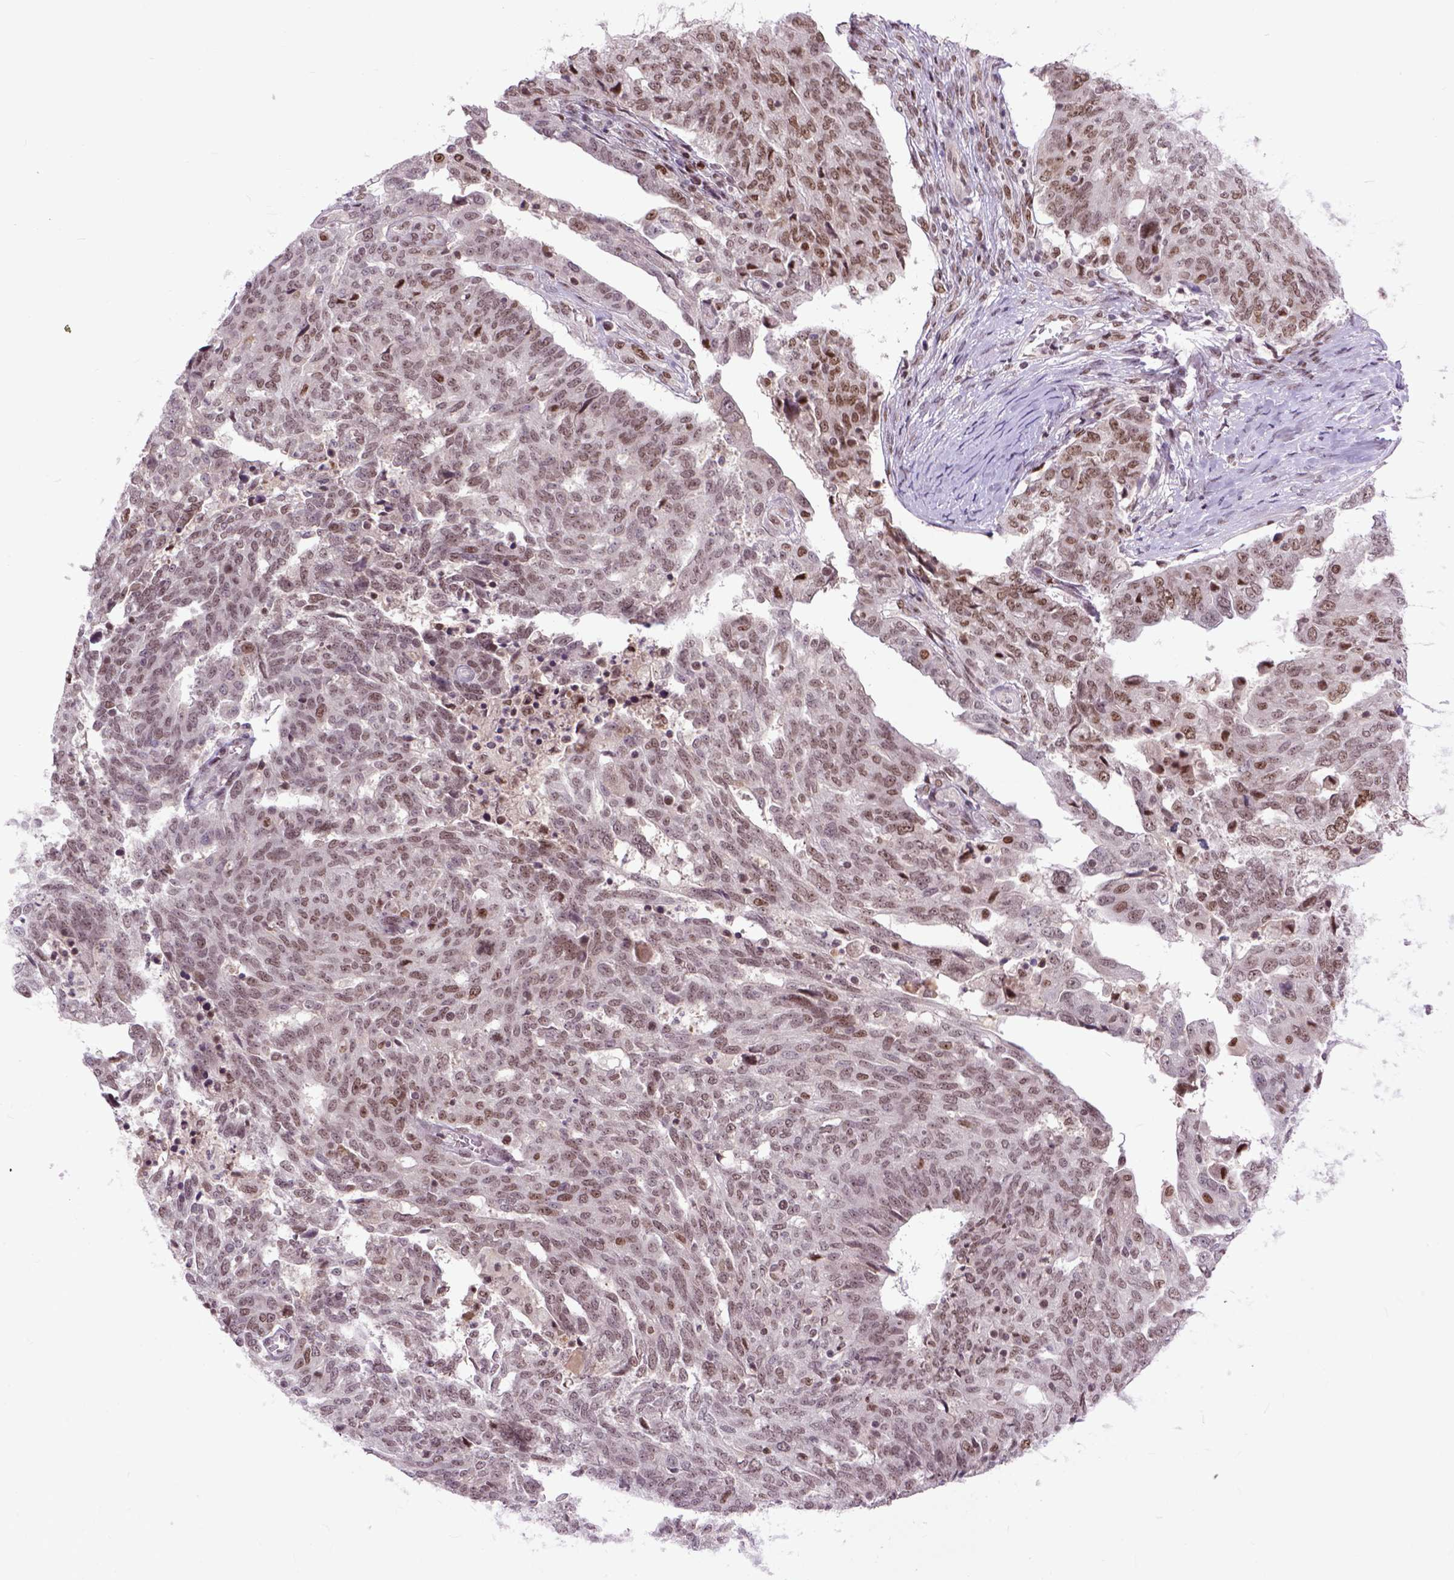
{"staining": {"intensity": "moderate", "quantity": ">75%", "location": "nuclear"}, "tissue": "ovarian cancer", "cell_type": "Tumor cells", "image_type": "cancer", "snomed": [{"axis": "morphology", "description": "Cystadenocarcinoma, serous, NOS"}, {"axis": "topography", "description": "Ovary"}], "caption": "Immunohistochemistry of serous cystadenocarcinoma (ovarian) demonstrates medium levels of moderate nuclear staining in about >75% of tumor cells. (Stains: DAB (3,3'-diaminobenzidine) in brown, nuclei in blue, Microscopy: brightfield microscopy at high magnification).", "gene": "RCC2", "patient": {"sex": "female", "age": 67}}